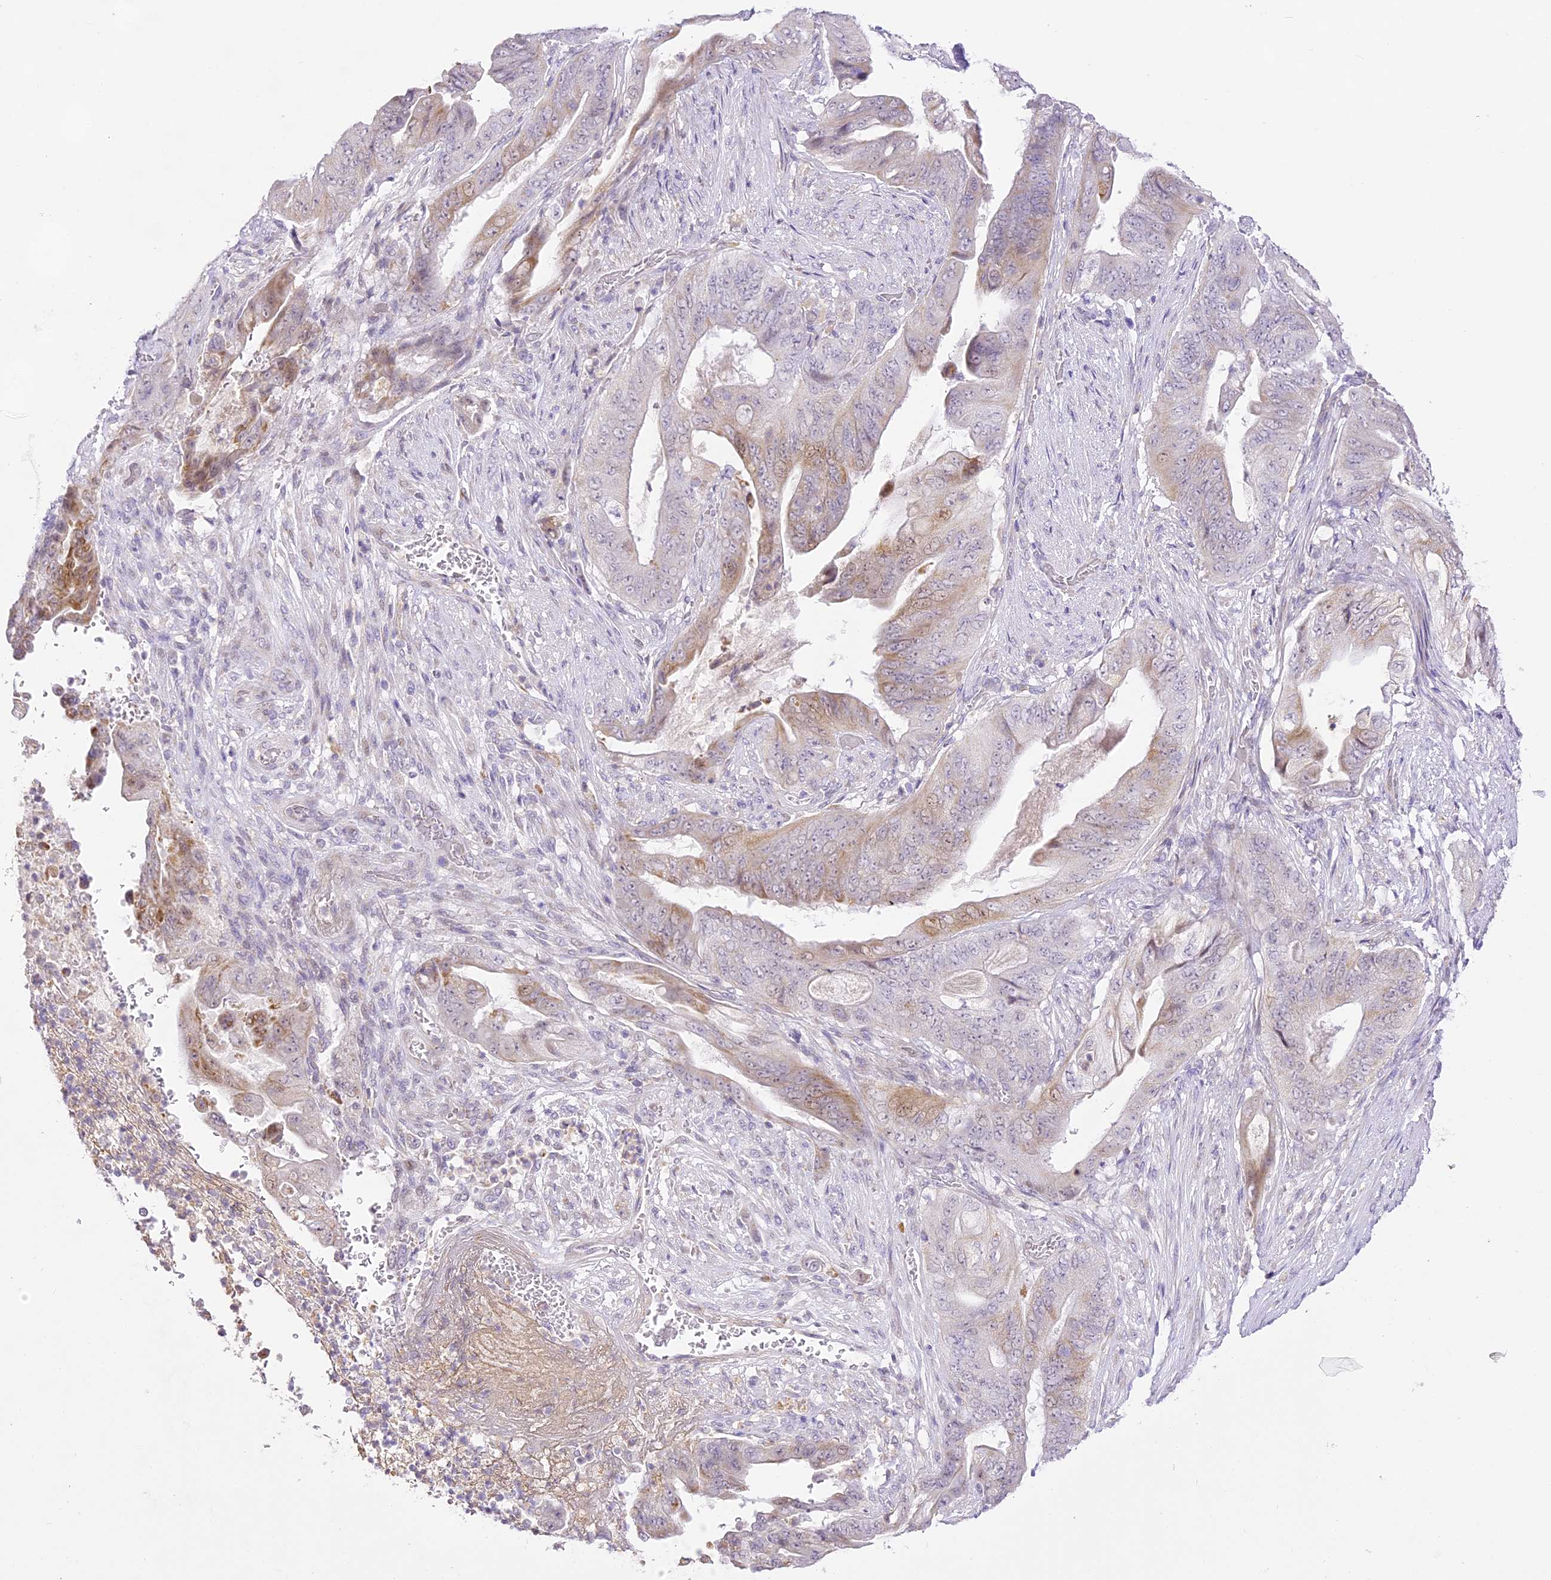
{"staining": {"intensity": "weak", "quantity": "25%-75%", "location": "cytoplasmic/membranous"}, "tissue": "stomach cancer", "cell_type": "Tumor cells", "image_type": "cancer", "snomed": [{"axis": "morphology", "description": "Adenocarcinoma, NOS"}, {"axis": "topography", "description": "Stomach"}], "caption": "Tumor cells display low levels of weak cytoplasmic/membranous positivity in approximately 25%-75% of cells in stomach cancer.", "gene": "CCDC30", "patient": {"sex": "female", "age": 73}}